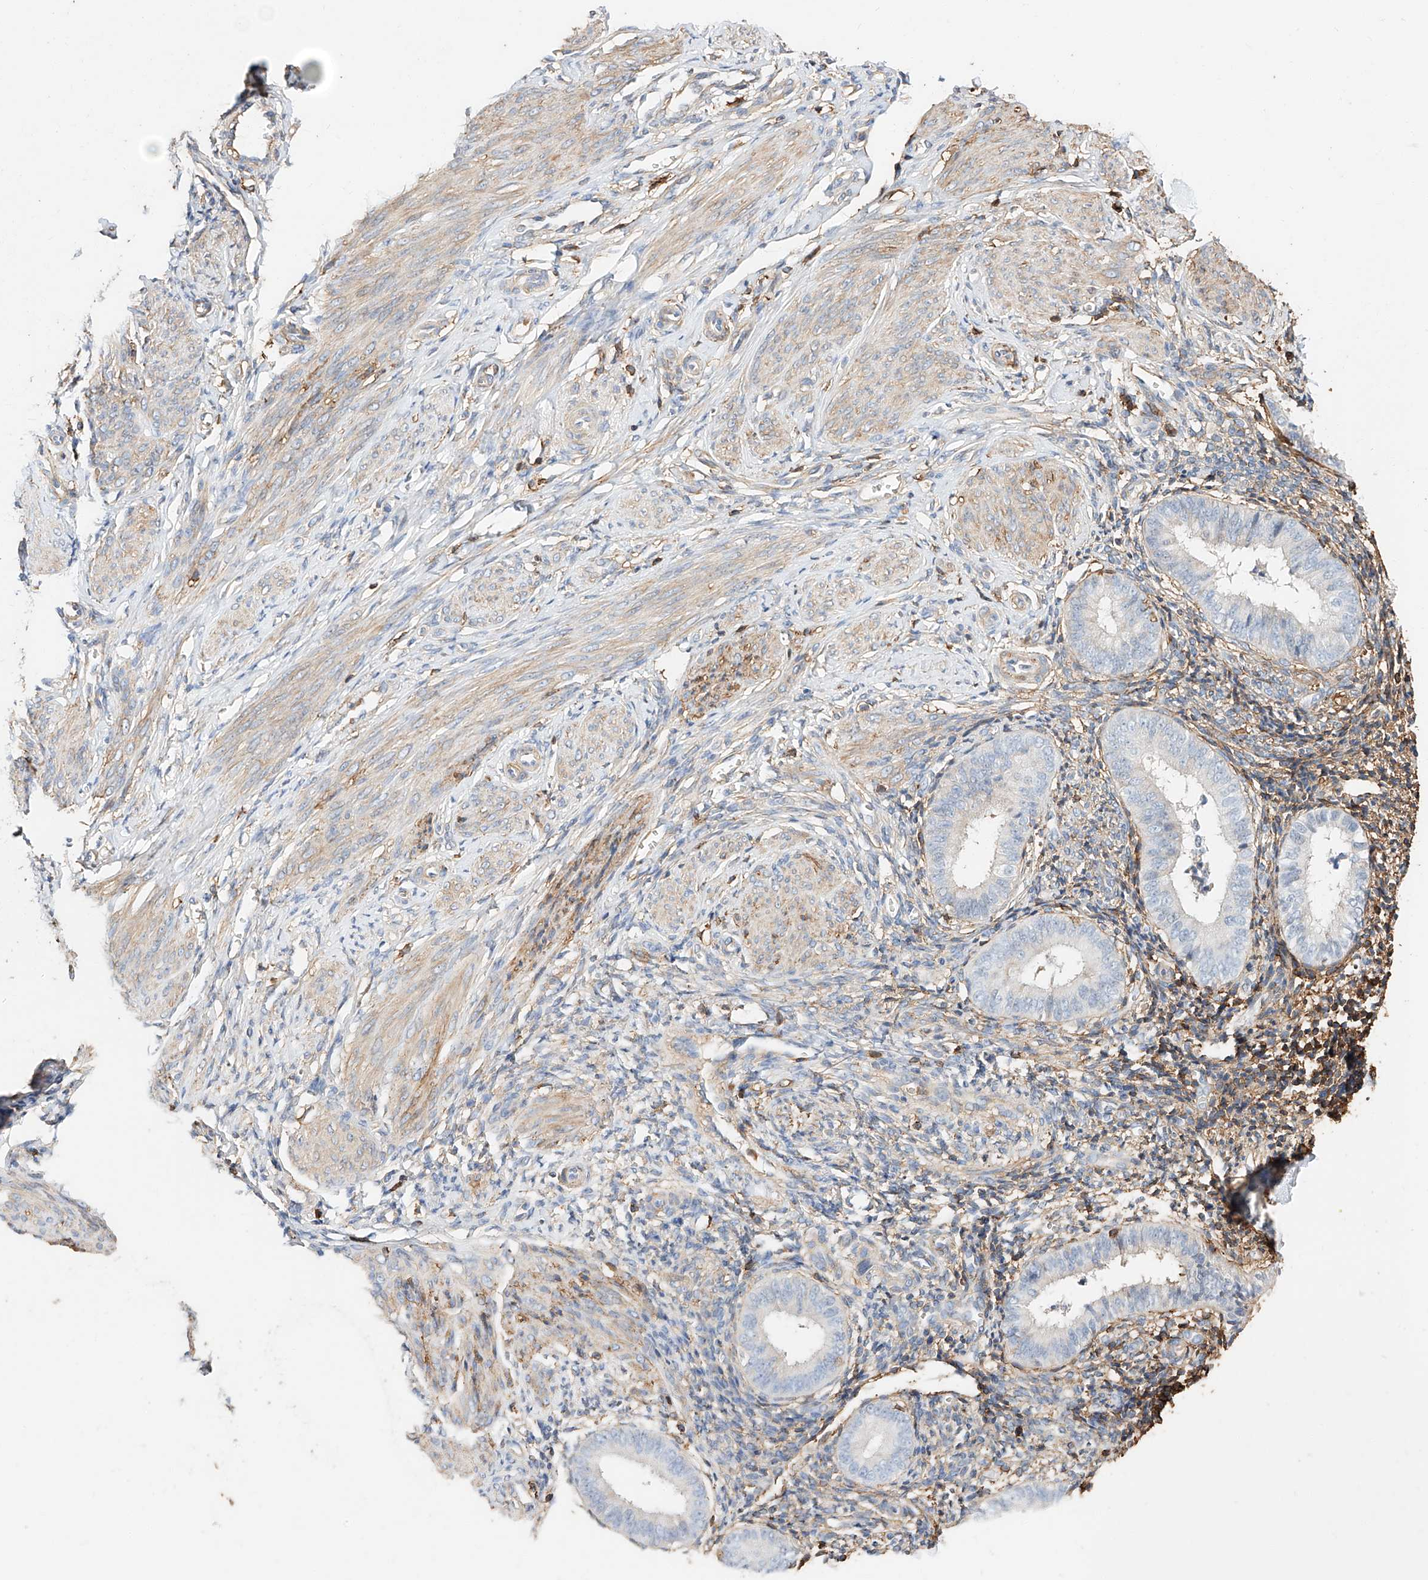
{"staining": {"intensity": "moderate", "quantity": ">75%", "location": "cytoplasmic/membranous"}, "tissue": "endometrium", "cell_type": "Cells in endometrial stroma", "image_type": "normal", "snomed": [{"axis": "morphology", "description": "Normal tissue, NOS"}, {"axis": "topography", "description": "Uterus"}, {"axis": "topography", "description": "Endometrium"}], "caption": "Moderate cytoplasmic/membranous expression for a protein is seen in about >75% of cells in endometrial stroma of unremarkable endometrium using immunohistochemistry.", "gene": "WFS1", "patient": {"sex": "female", "age": 48}}